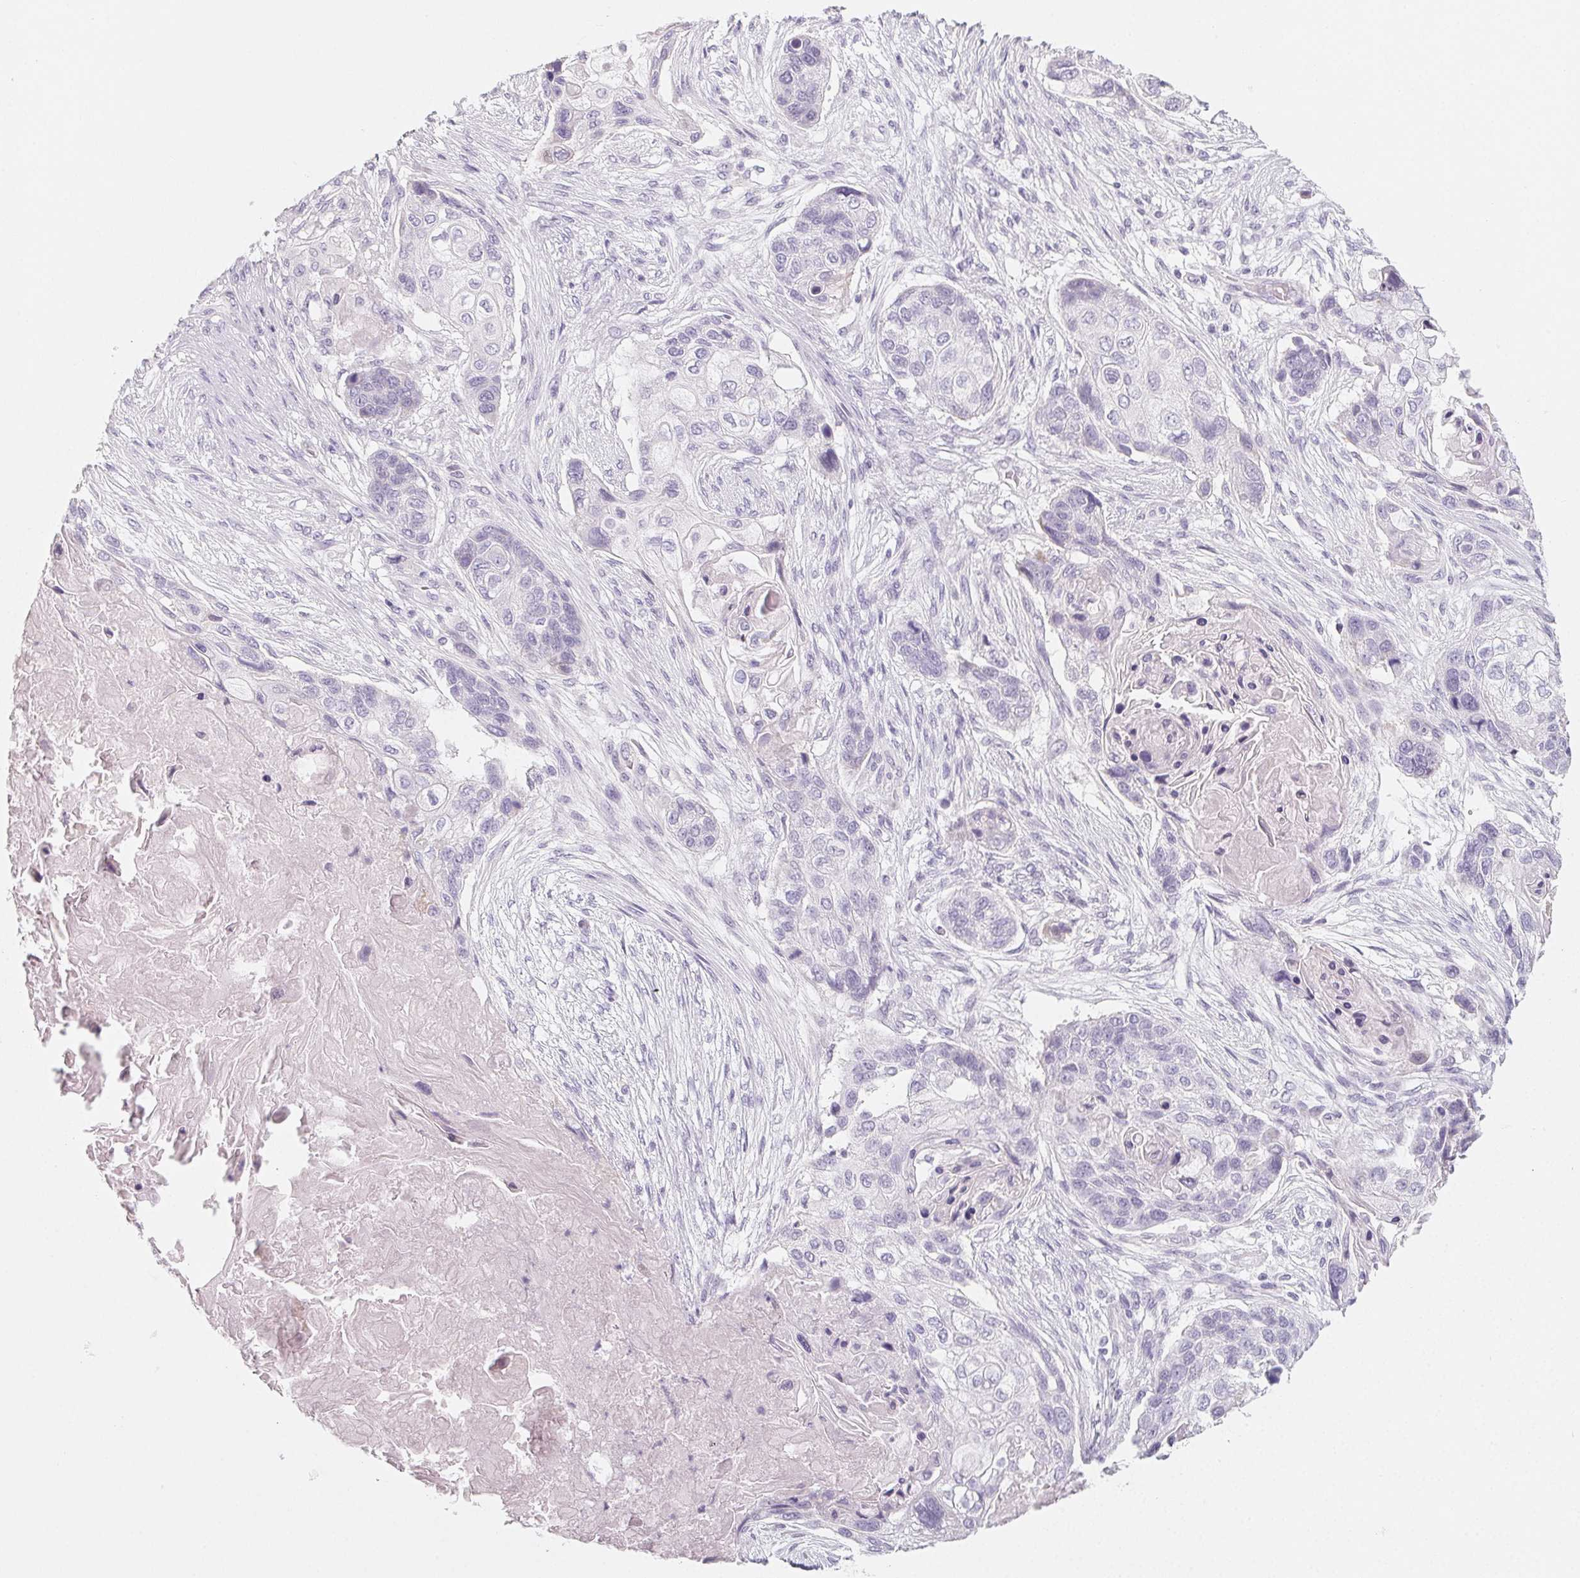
{"staining": {"intensity": "negative", "quantity": "none", "location": "none"}, "tissue": "lung cancer", "cell_type": "Tumor cells", "image_type": "cancer", "snomed": [{"axis": "morphology", "description": "Squamous cell carcinoma, NOS"}, {"axis": "topography", "description": "Lung"}], "caption": "Photomicrograph shows no significant protein staining in tumor cells of squamous cell carcinoma (lung).", "gene": "SH3GL2", "patient": {"sex": "male", "age": 69}}